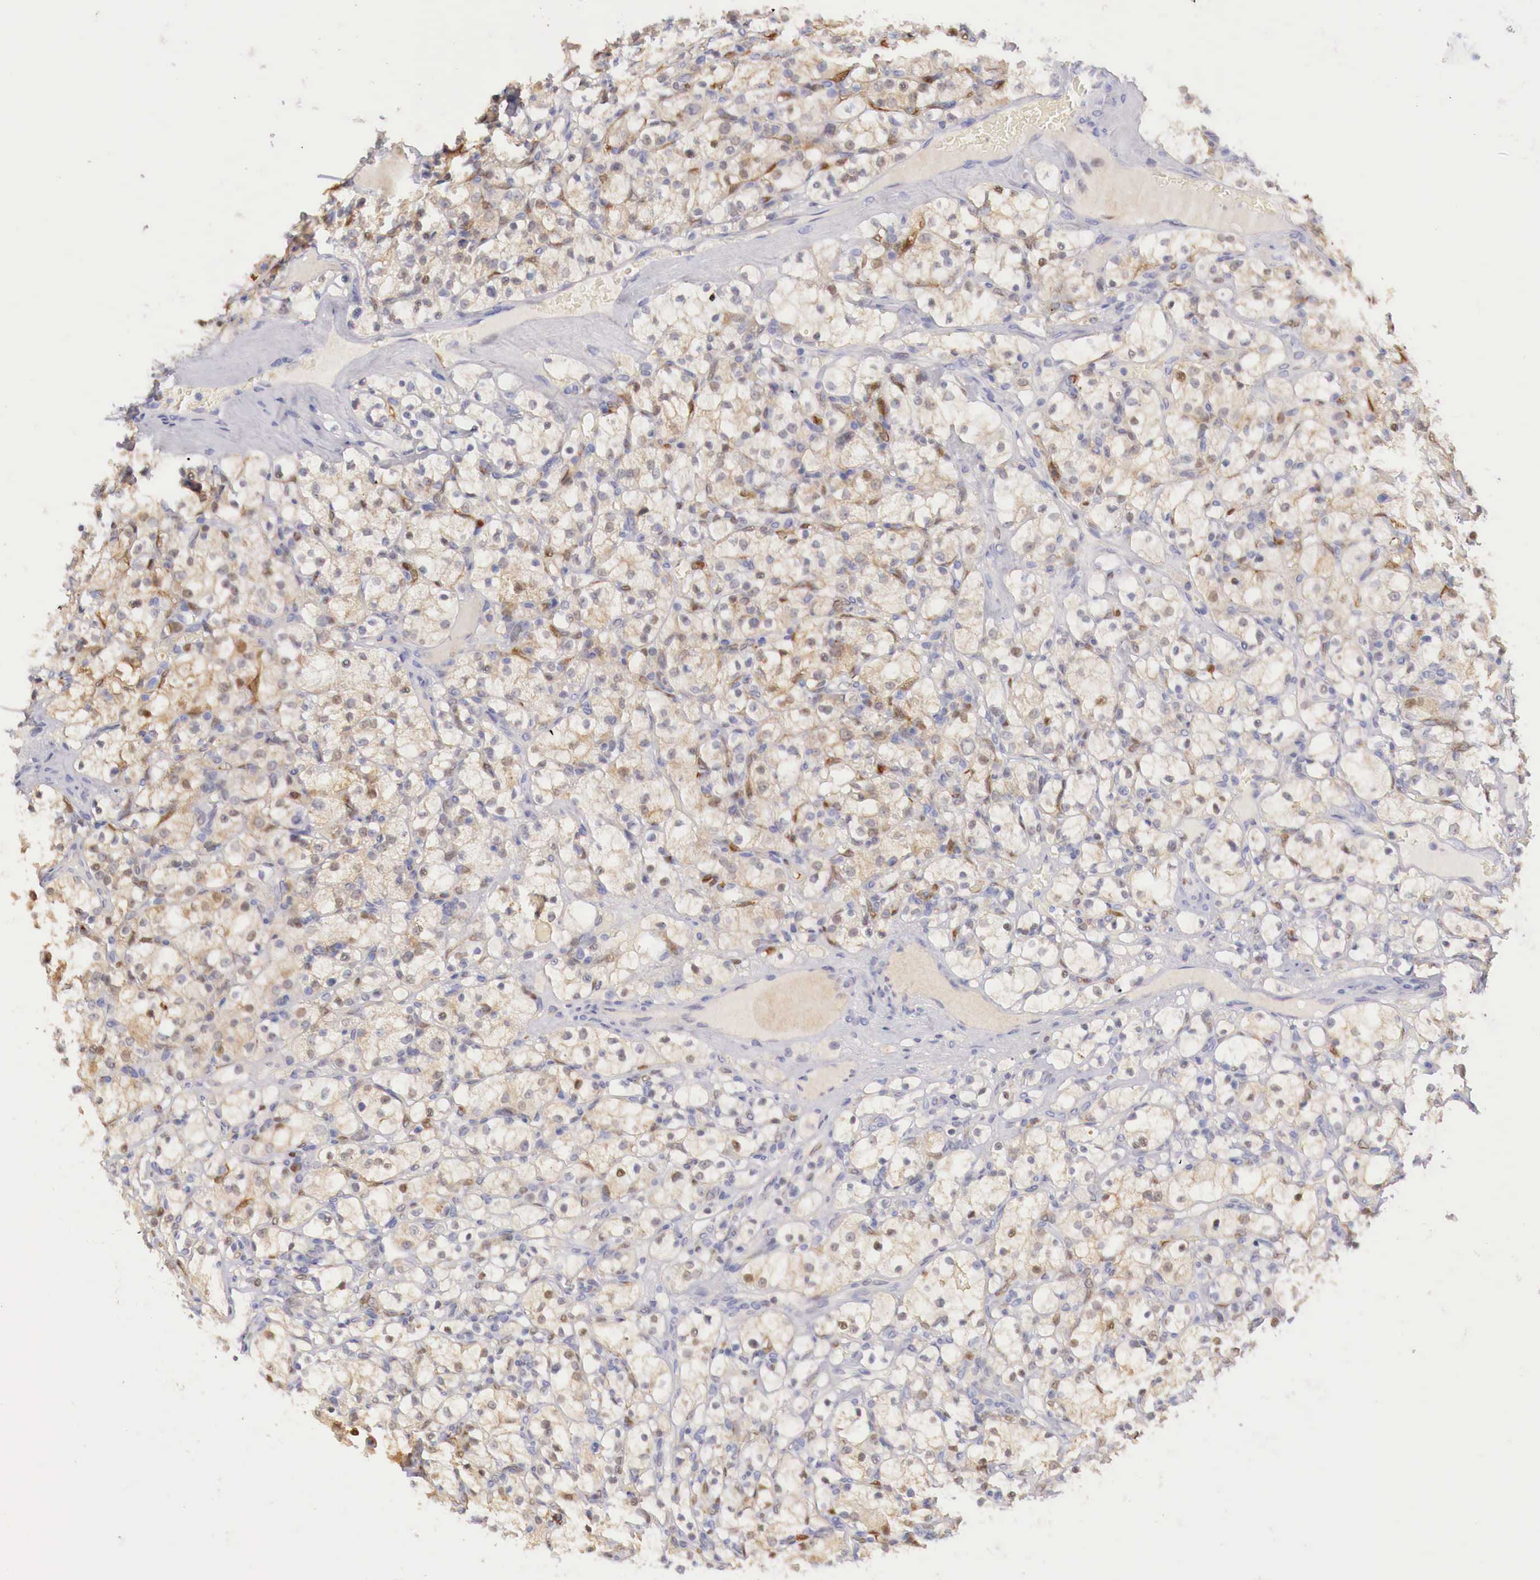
{"staining": {"intensity": "weak", "quantity": "25%-75%", "location": "cytoplasmic/membranous,nuclear"}, "tissue": "renal cancer", "cell_type": "Tumor cells", "image_type": "cancer", "snomed": [{"axis": "morphology", "description": "Adenocarcinoma, NOS"}, {"axis": "topography", "description": "Kidney"}], "caption": "The histopathology image shows staining of renal cancer, revealing weak cytoplasmic/membranous and nuclear protein expression (brown color) within tumor cells.", "gene": "ITIH6", "patient": {"sex": "female", "age": 83}}